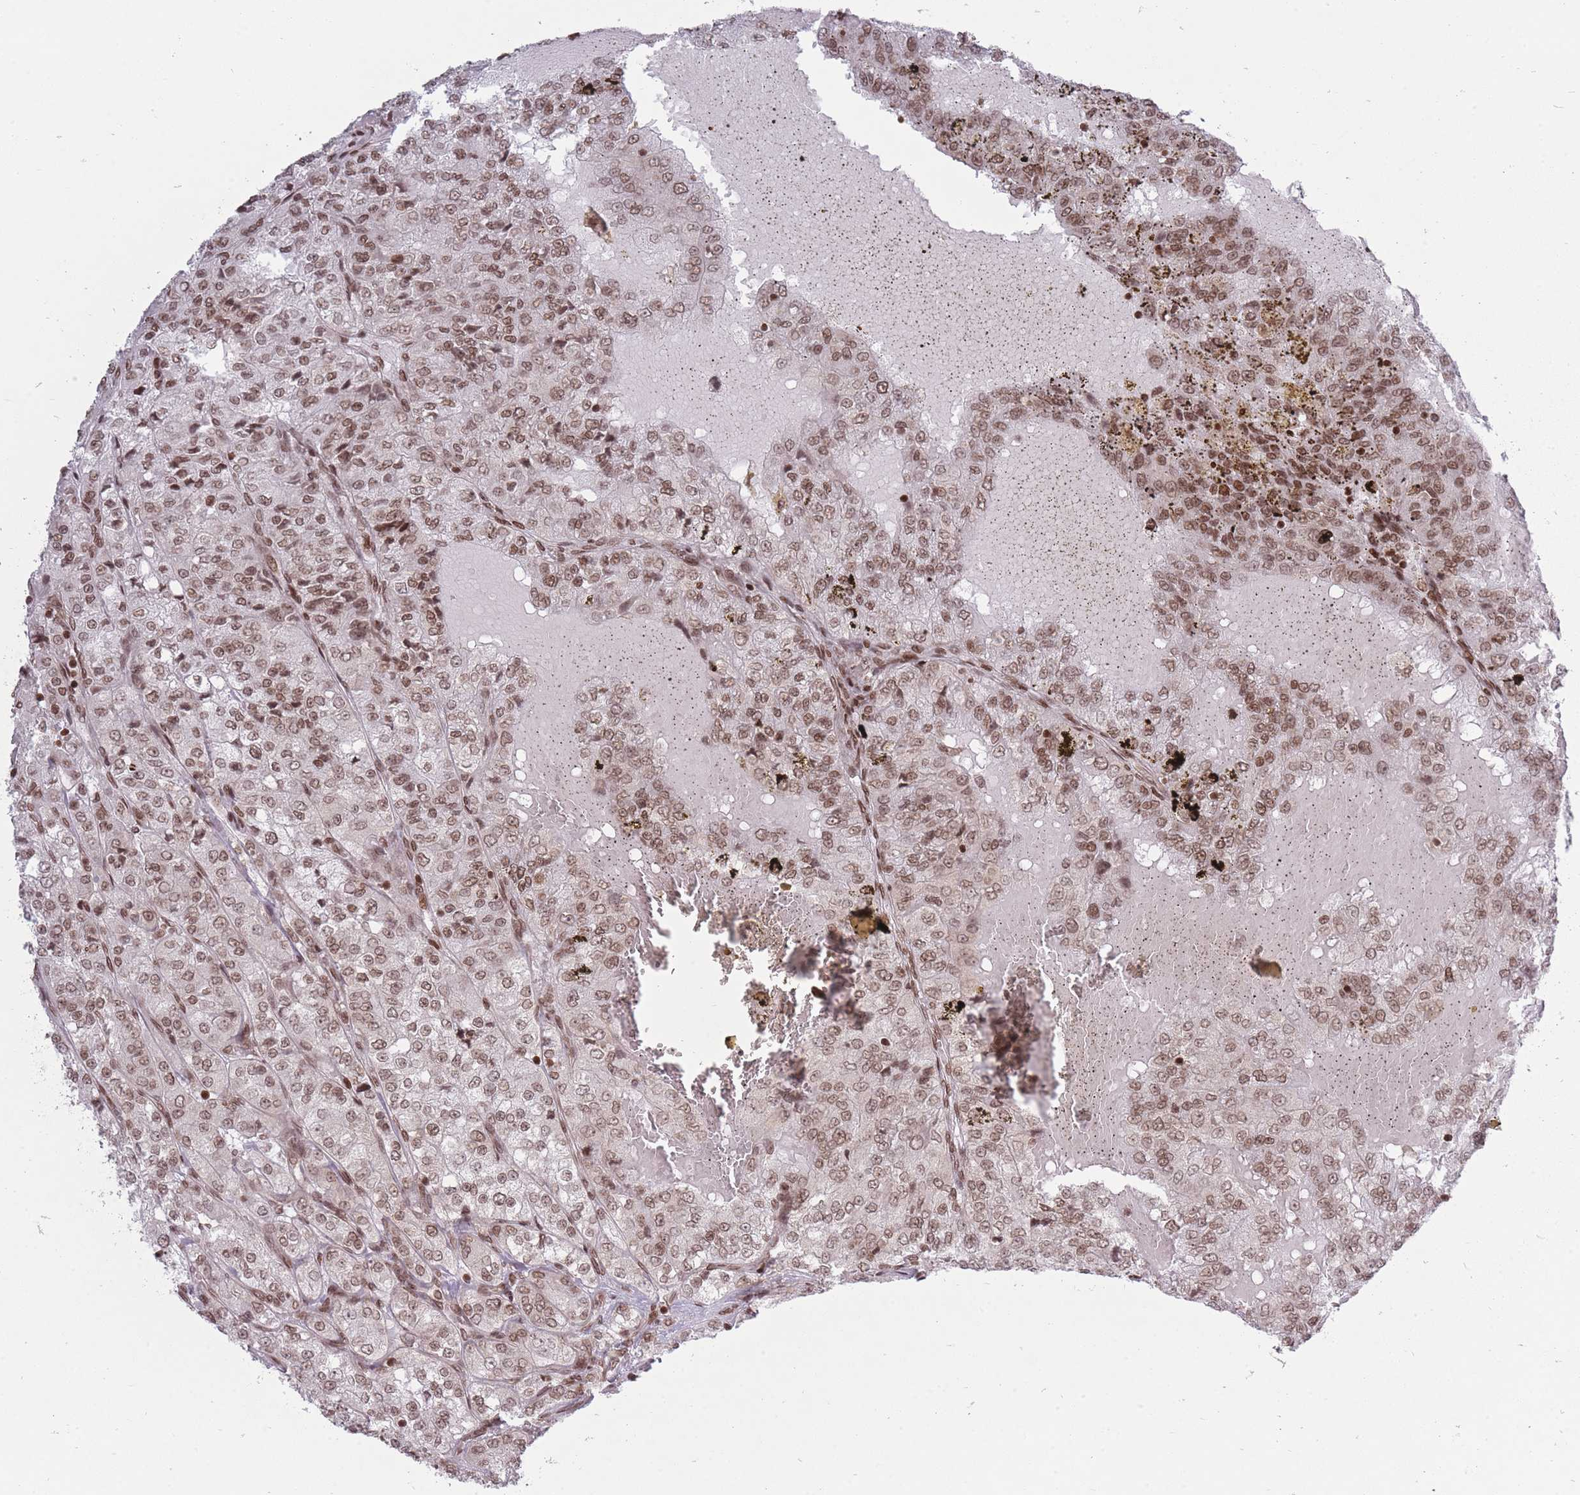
{"staining": {"intensity": "moderate", "quantity": ">75%", "location": "nuclear"}, "tissue": "renal cancer", "cell_type": "Tumor cells", "image_type": "cancer", "snomed": [{"axis": "morphology", "description": "Adenocarcinoma, NOS"}, {"axis": "topography", "description": "Kidney"}], "caption": "Brown immunohistochemical staining in human renal cancer shows moderate nuclear expression in about >75% of tumor cells.", "gene": "TMC6", "patient": {"sex": "female", "age": 63}}